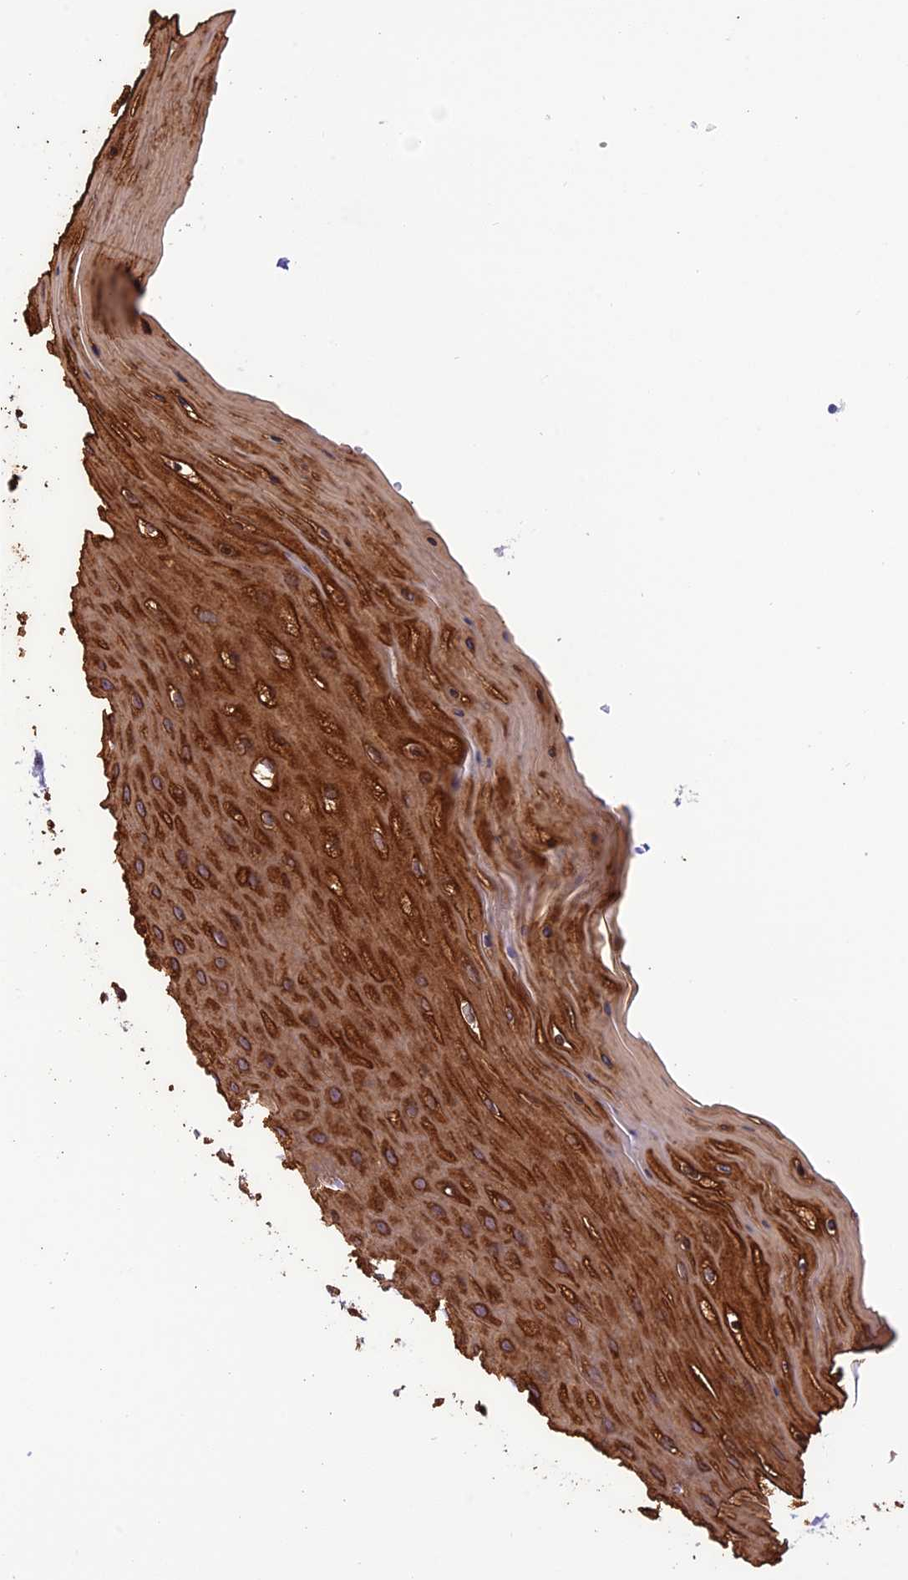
{"staining": {"intensity": "weak", "quantity": "25%-75%", "location": "cytoplasmic/membranous"}, "tissue": "cervix", "cell_type": "Glandular cells", "image_type": "normal", "snomed": [{"axis": "morphology", "description": "Normal tissue, NOS"}, {"axis": "topography", "description": "Cervix"}], "caption": "Immunohistochemistry of benign cervix reveals low levels of weak cytoplasmic/membranous expression in approximately 25%-75% of glandular cells.", "gene": "JMY", "patient": {"sex": "female", "age": 55}}